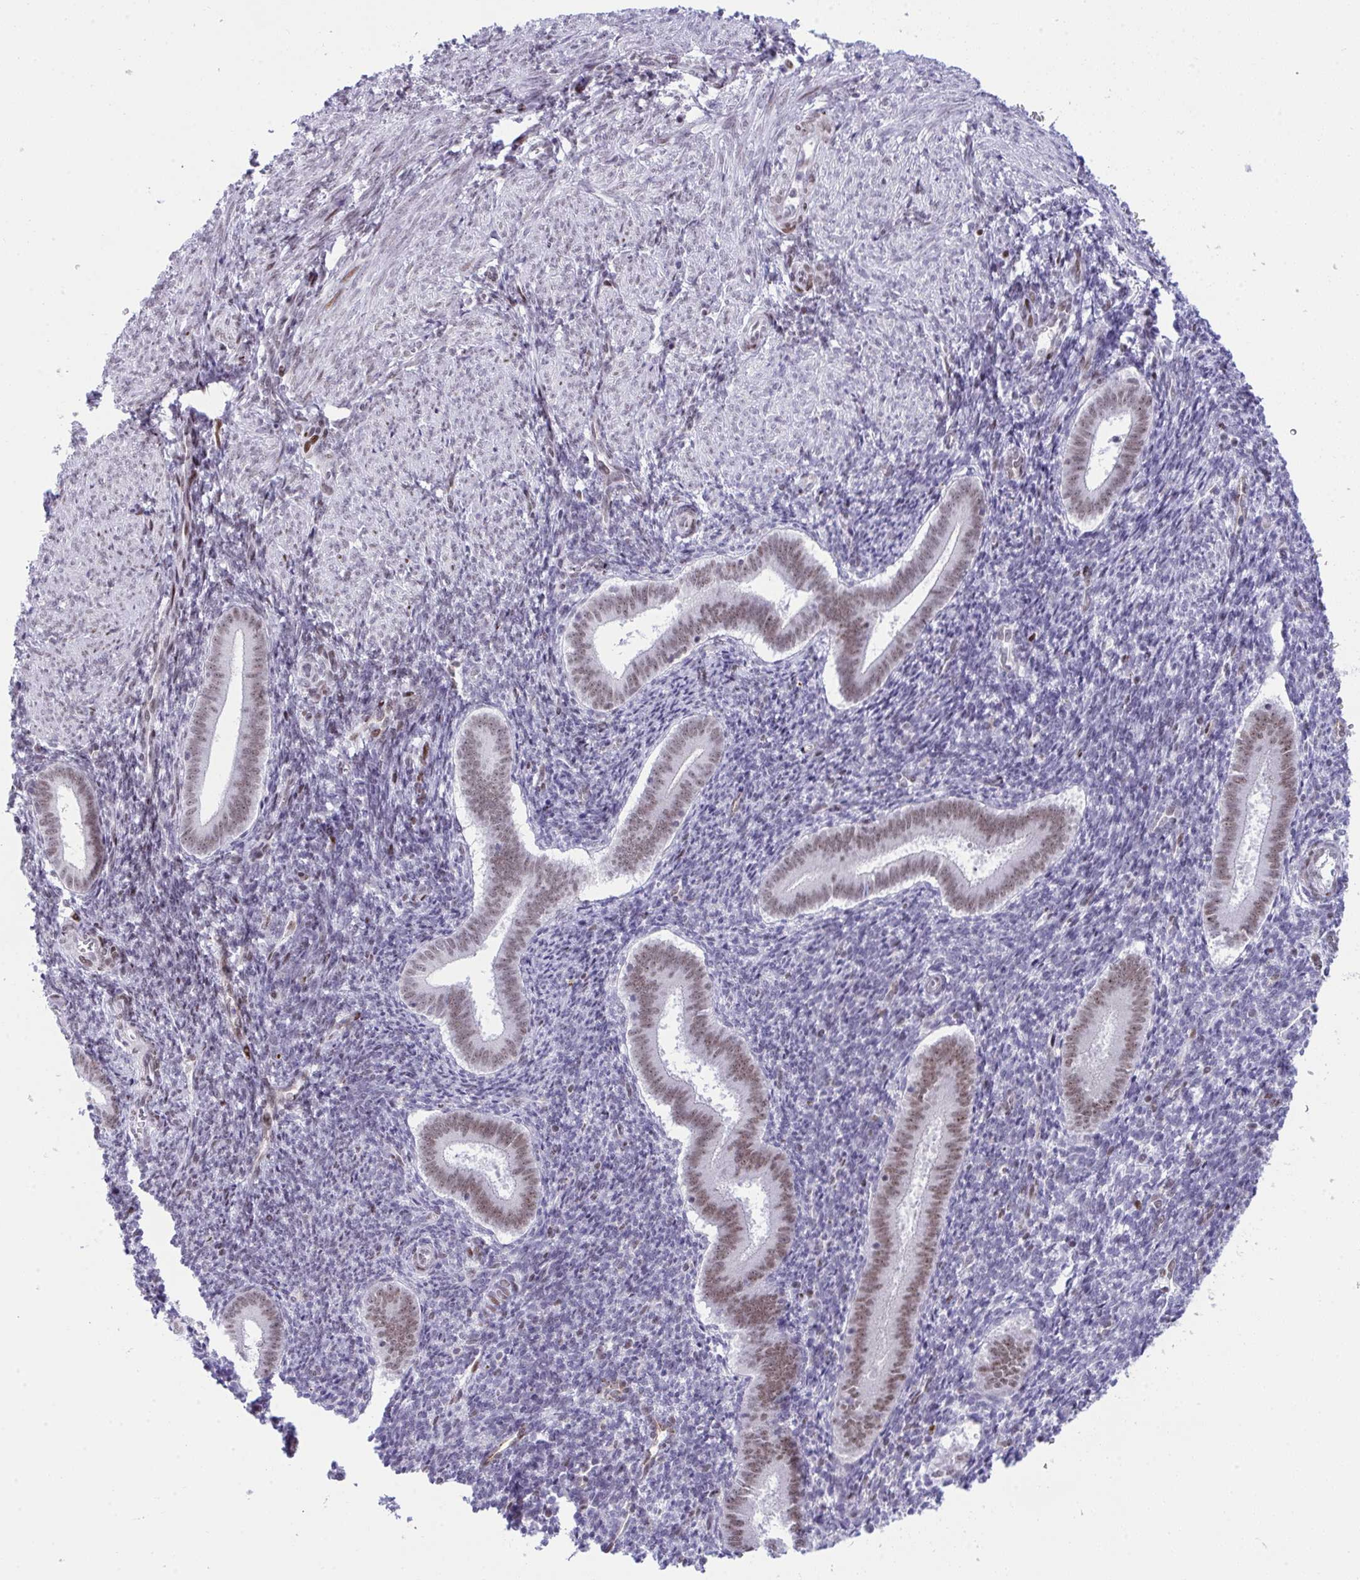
{"staining": {"intensity": "negative", "quantity": "none", "location": "none"}, "tissue": "endometrium", "cell_type": "Cells in endometrial stroma", "image_type": "normal", "snomed": [{"axis": "morphology", "description": "Normal tissue, NOS"}, {"axis": "topography", "description": "Endometrium"}], "caption": "High magnification brightfield microscopy of benign endometrium stained with DAB (brown) and counterstained with hematoxylin (blue): cells in endometrial stroma show no significant positivity. (DAB immunohistochemistry (IHC) visualized using brightfield microscopy, high magnification).", "gene": "ZFHX3", "patient": {"sex": "female", "age": 25}}